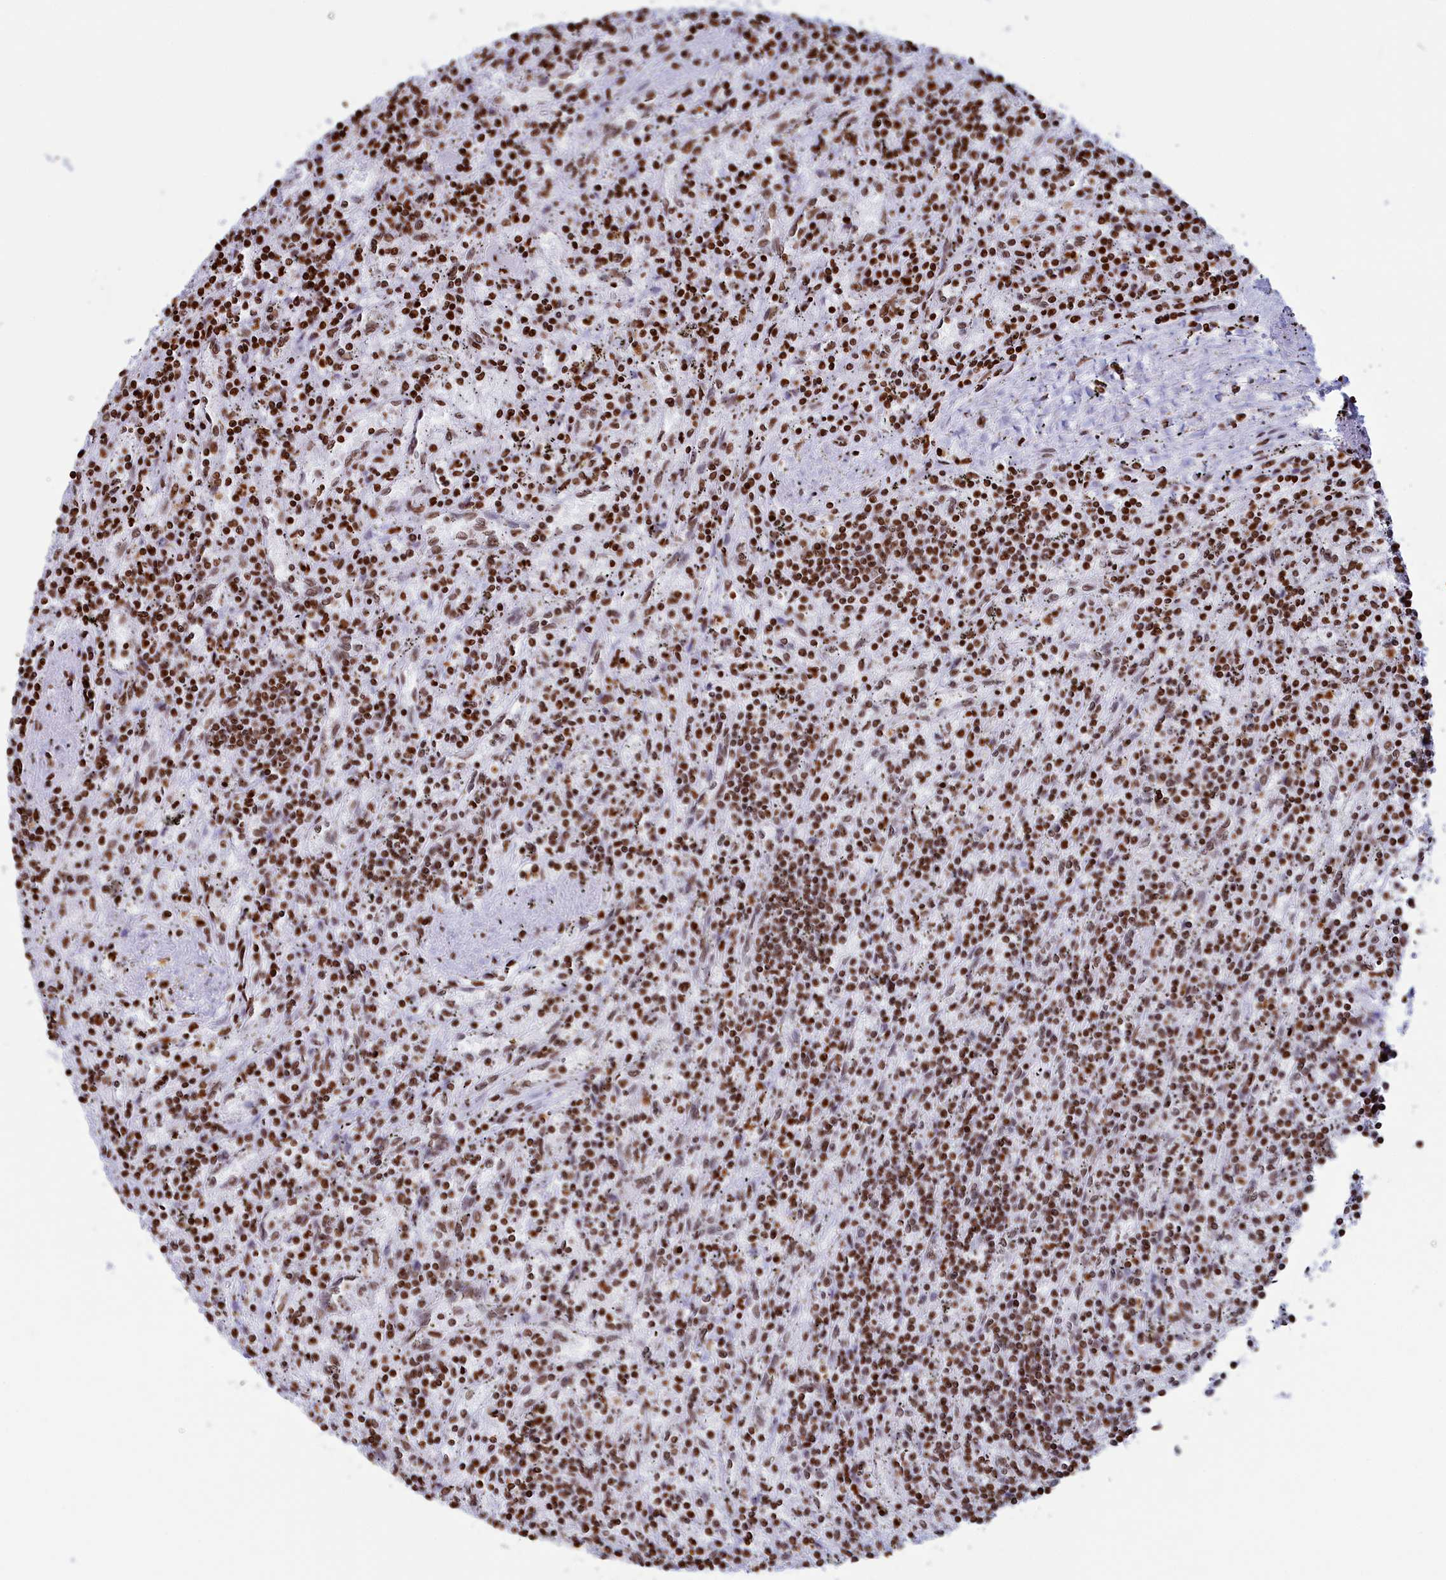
{"staining": {"intensity": "moderate", "quantity": ">75%", "location": "nuclear"}, "tissue": "lymphoma", "cell_type": "Tumor cells", "image_type": "cancer", "snomed": [{"axis": "morphology", "description": "Malignant lymphoma, non-Hodgkin's type, Low grade"}, {"axis": "topography", "description": "Spleen"}], "caption": "This image demonstrates lymphoma stained with IHC to label a protein in brown. The nuclear of tumor cells show moderate positivity for the protein. Nuclei are counter-stained blue.", "gene": "APOBEC3A", "patient": {"sex": "male", "age": 76}}